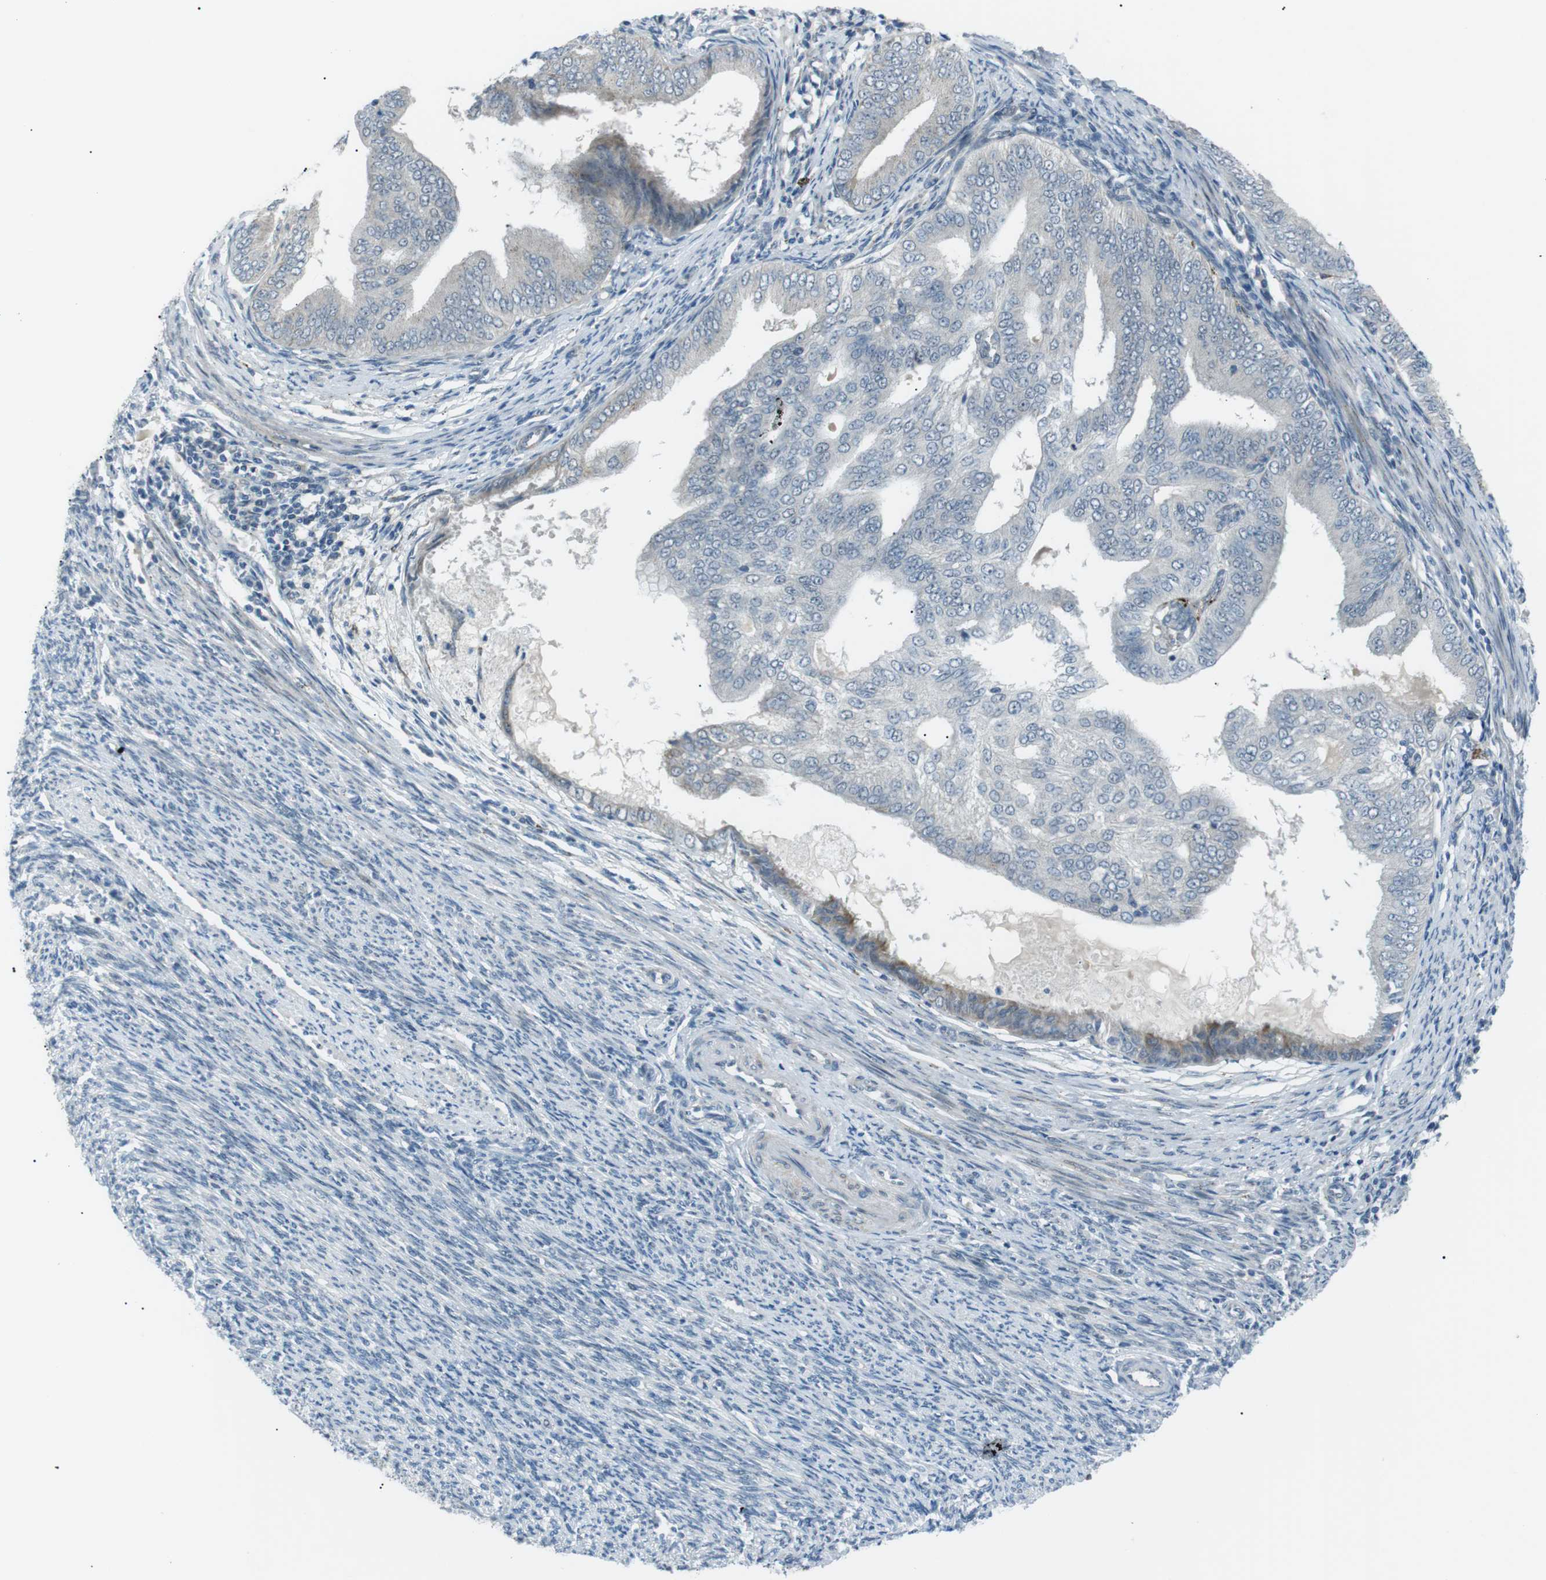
{"staining": {"intensity": "moderate", "quantity": "<25%", "location": "cytoplasmic/membranous"}, "tissue": "endometrial cancer", "cell_type": "Tumor cells", "image_type": "cancer", "snomed": [{"axis": "morphology", "description": "Adenocarcinoma, NOS"}, {"axis": "topography", "description": "Endometrium"}], "caption": "Immunohistochemistry (IHC) histopathology image of endometrial cancer stained for a protein (brown), which demonstrates low levels of moderate cytoplasmic/membranous staining in approximately <25% of tumor cells.", "gene": "ARID5B", "patient": {"sex": "female", "age": 58}}